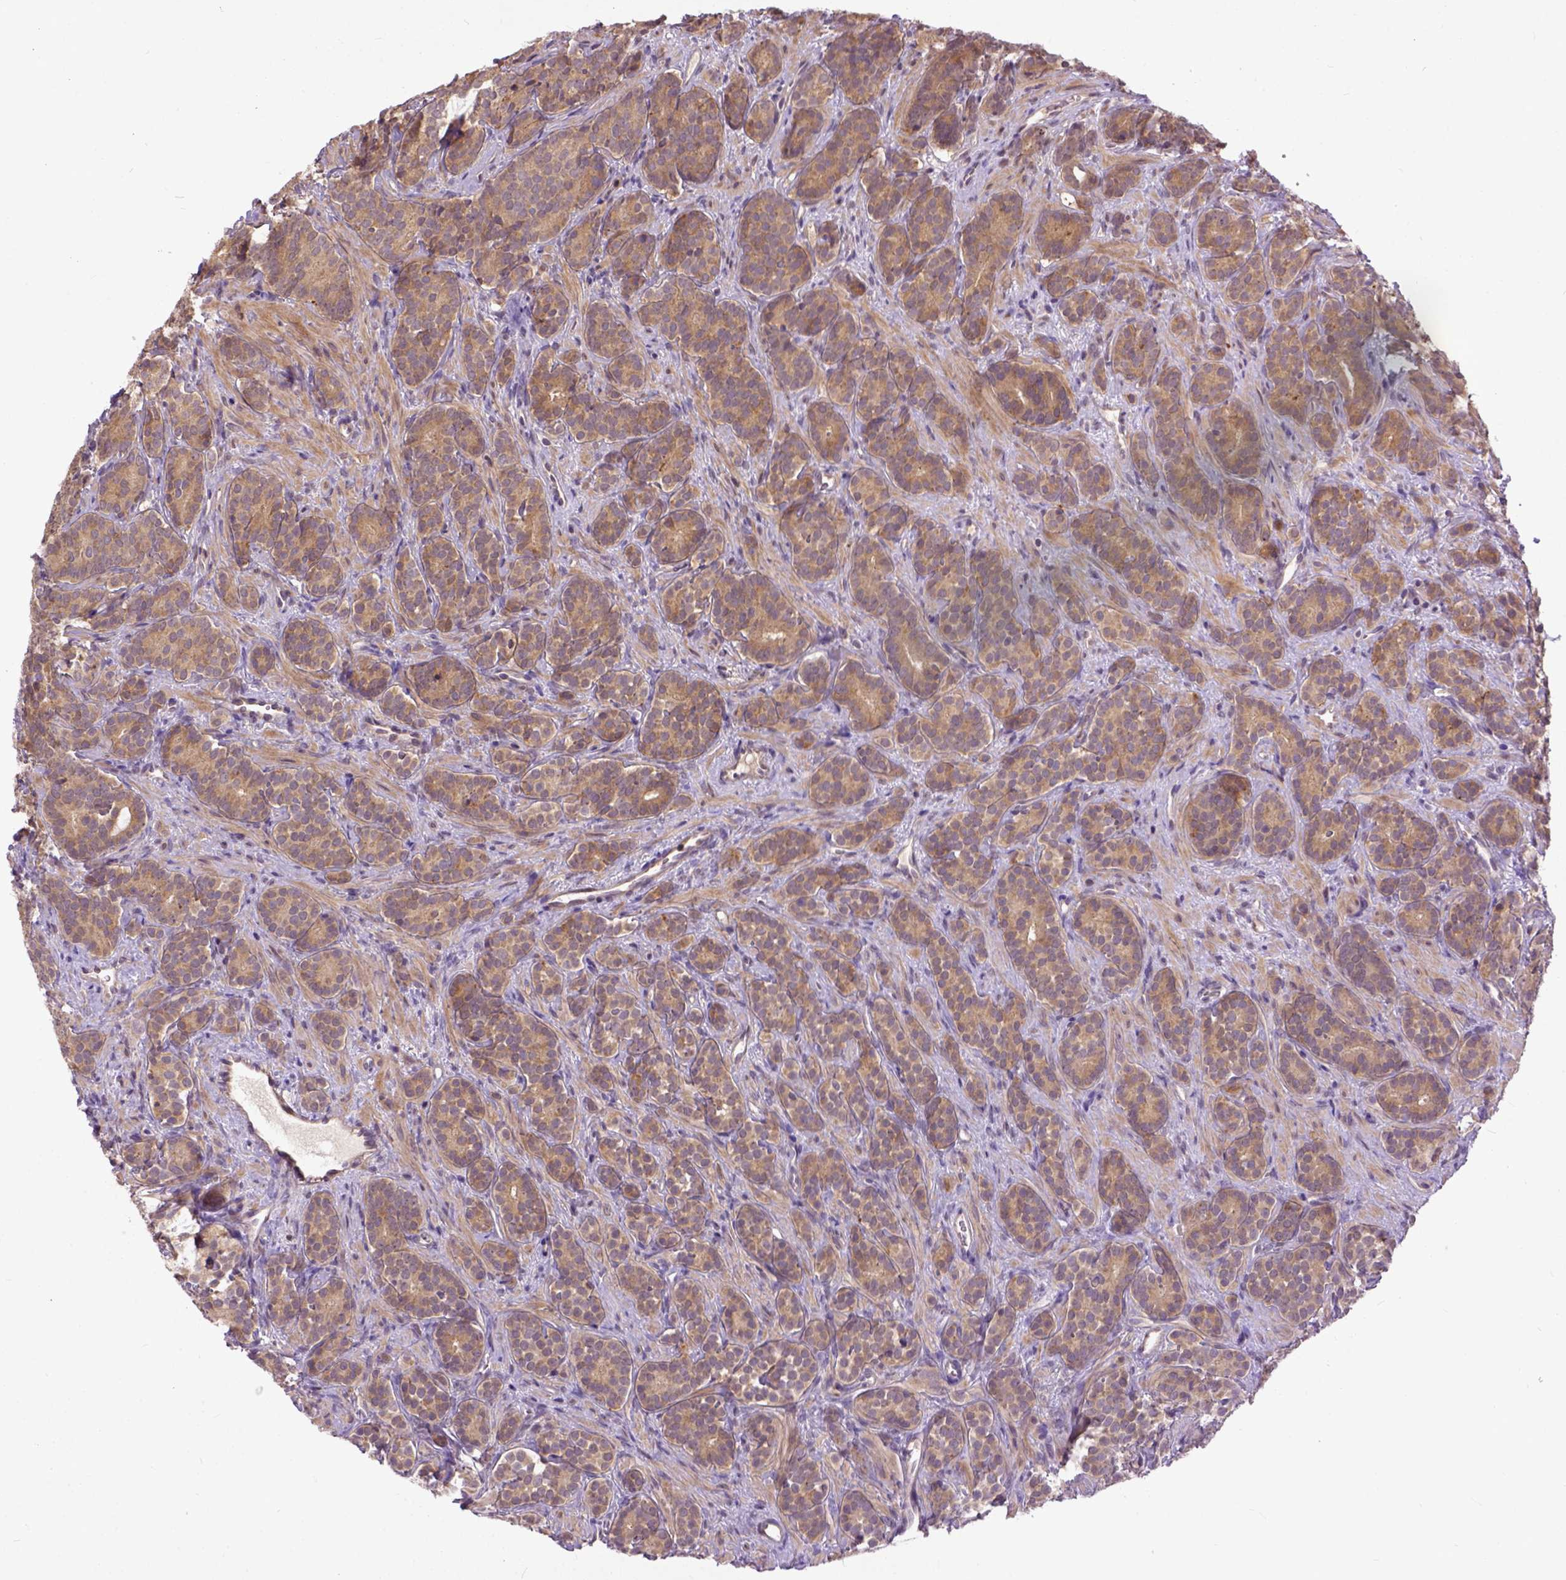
{"staining": {"intensity": "moderate", "quantity": ">75%", "location": "cytoplasmic/membranous"}, "tissue": "prostate cancer", "cell_type": "Tumor cells", "image_type": "cancer", "snomed": [{"axis": "morphology", "description": "Adenocarcinoma, High grade"}, {"axis": "topography", "description": "Prostate"}], "caption": "The immunohistochemical stain shows moderate cytoplasmic/membranous staining in tumor cells of prostate cancer tissue.", "gene": "CPNE1", "patient": {"sex": "male", "age": 84}}